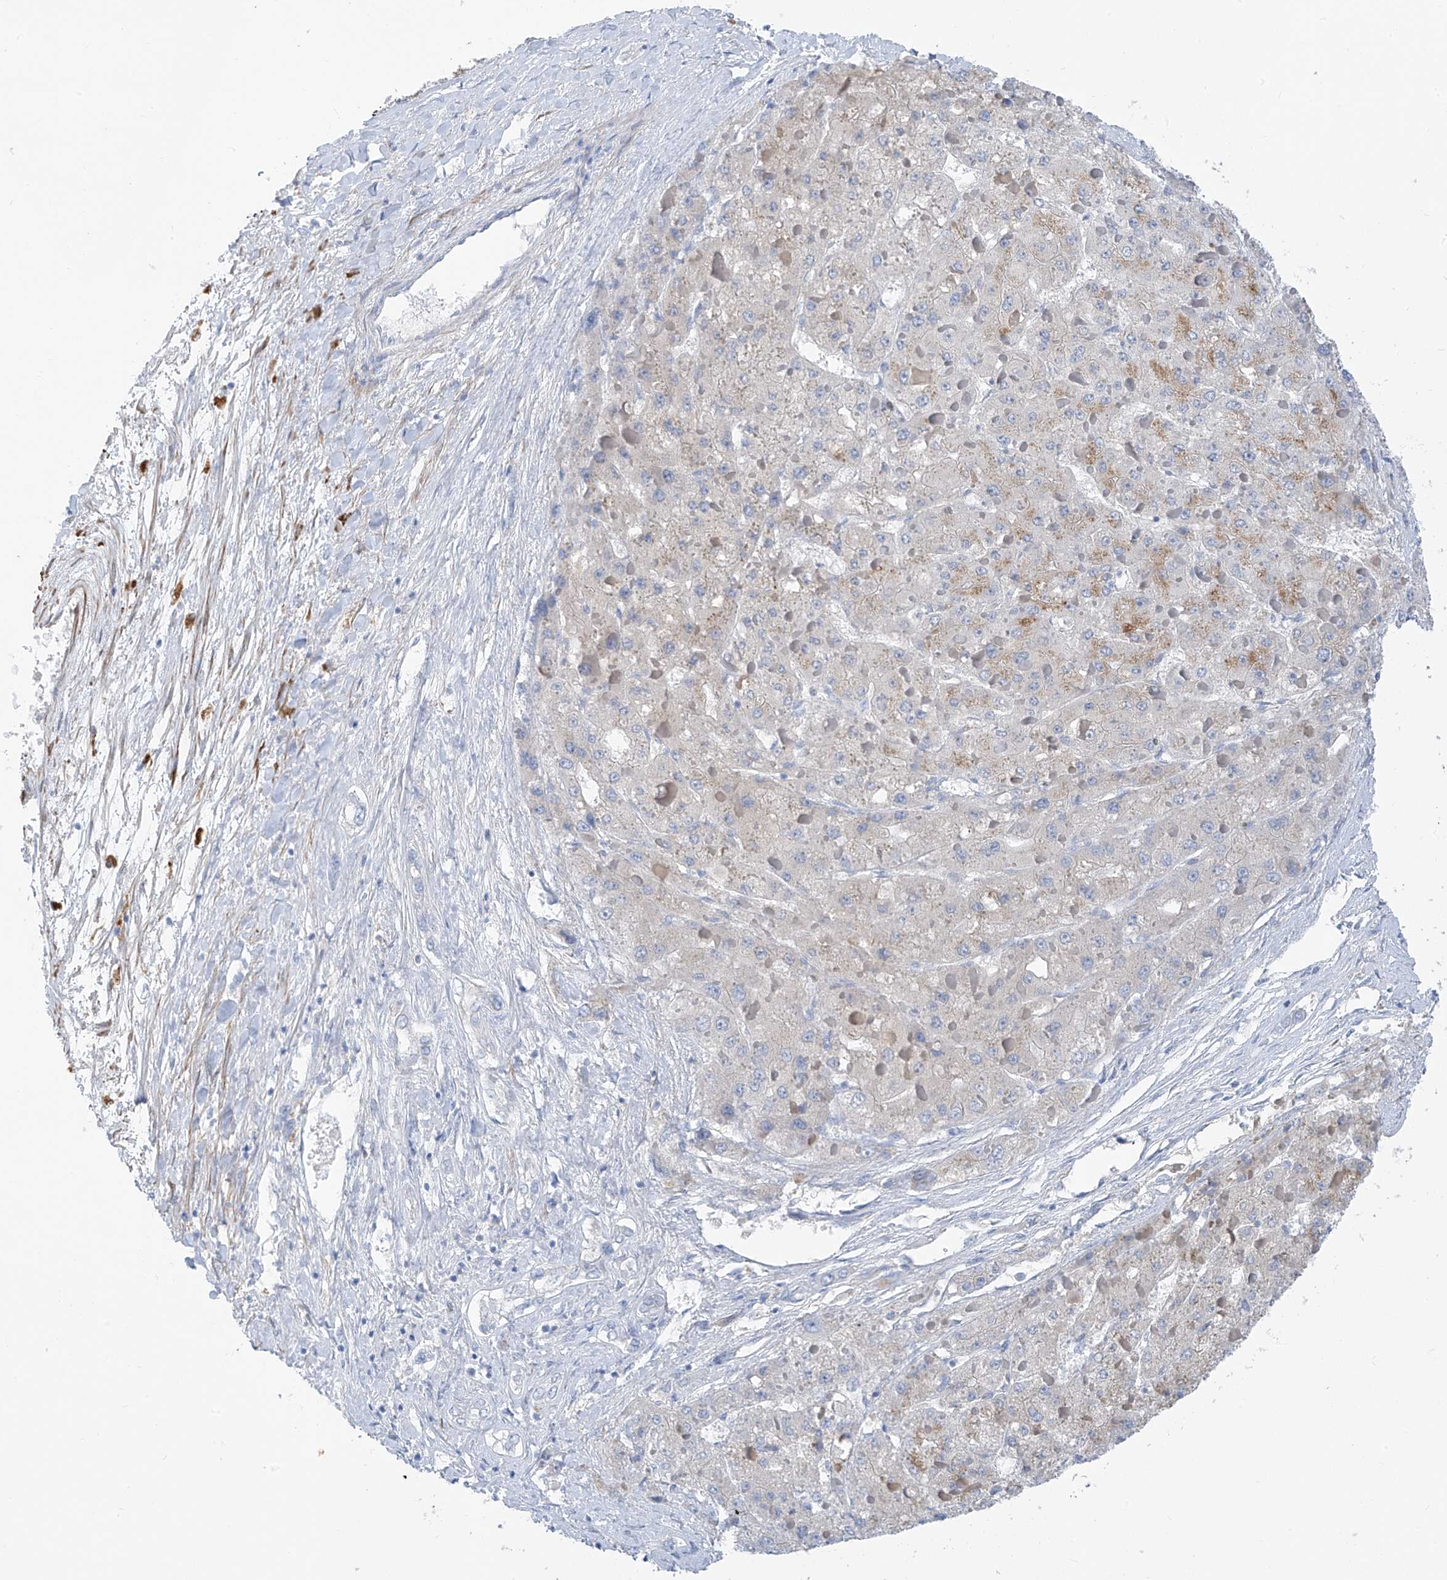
{"staining": {"intensity": "weak", "quantity": "<25%", "location": "cytoplasmic/membranous"}, "tissue": "liver cancer", "cell_type": "Tumor cells", "image_type": "cancer", "snomed": [{"axis": "morphology", "description": "Carcinoma, Hepatocellular, NOS"}, {"axis": "topography", "description": "Liver"}], "caption": "This is a photomicrograph of IHC staining of liver hepatocellular carcinoma, which shows no expression in tumor cells.", "gene": "GLMP", "patient": {"sex": "female", "age": 73}}